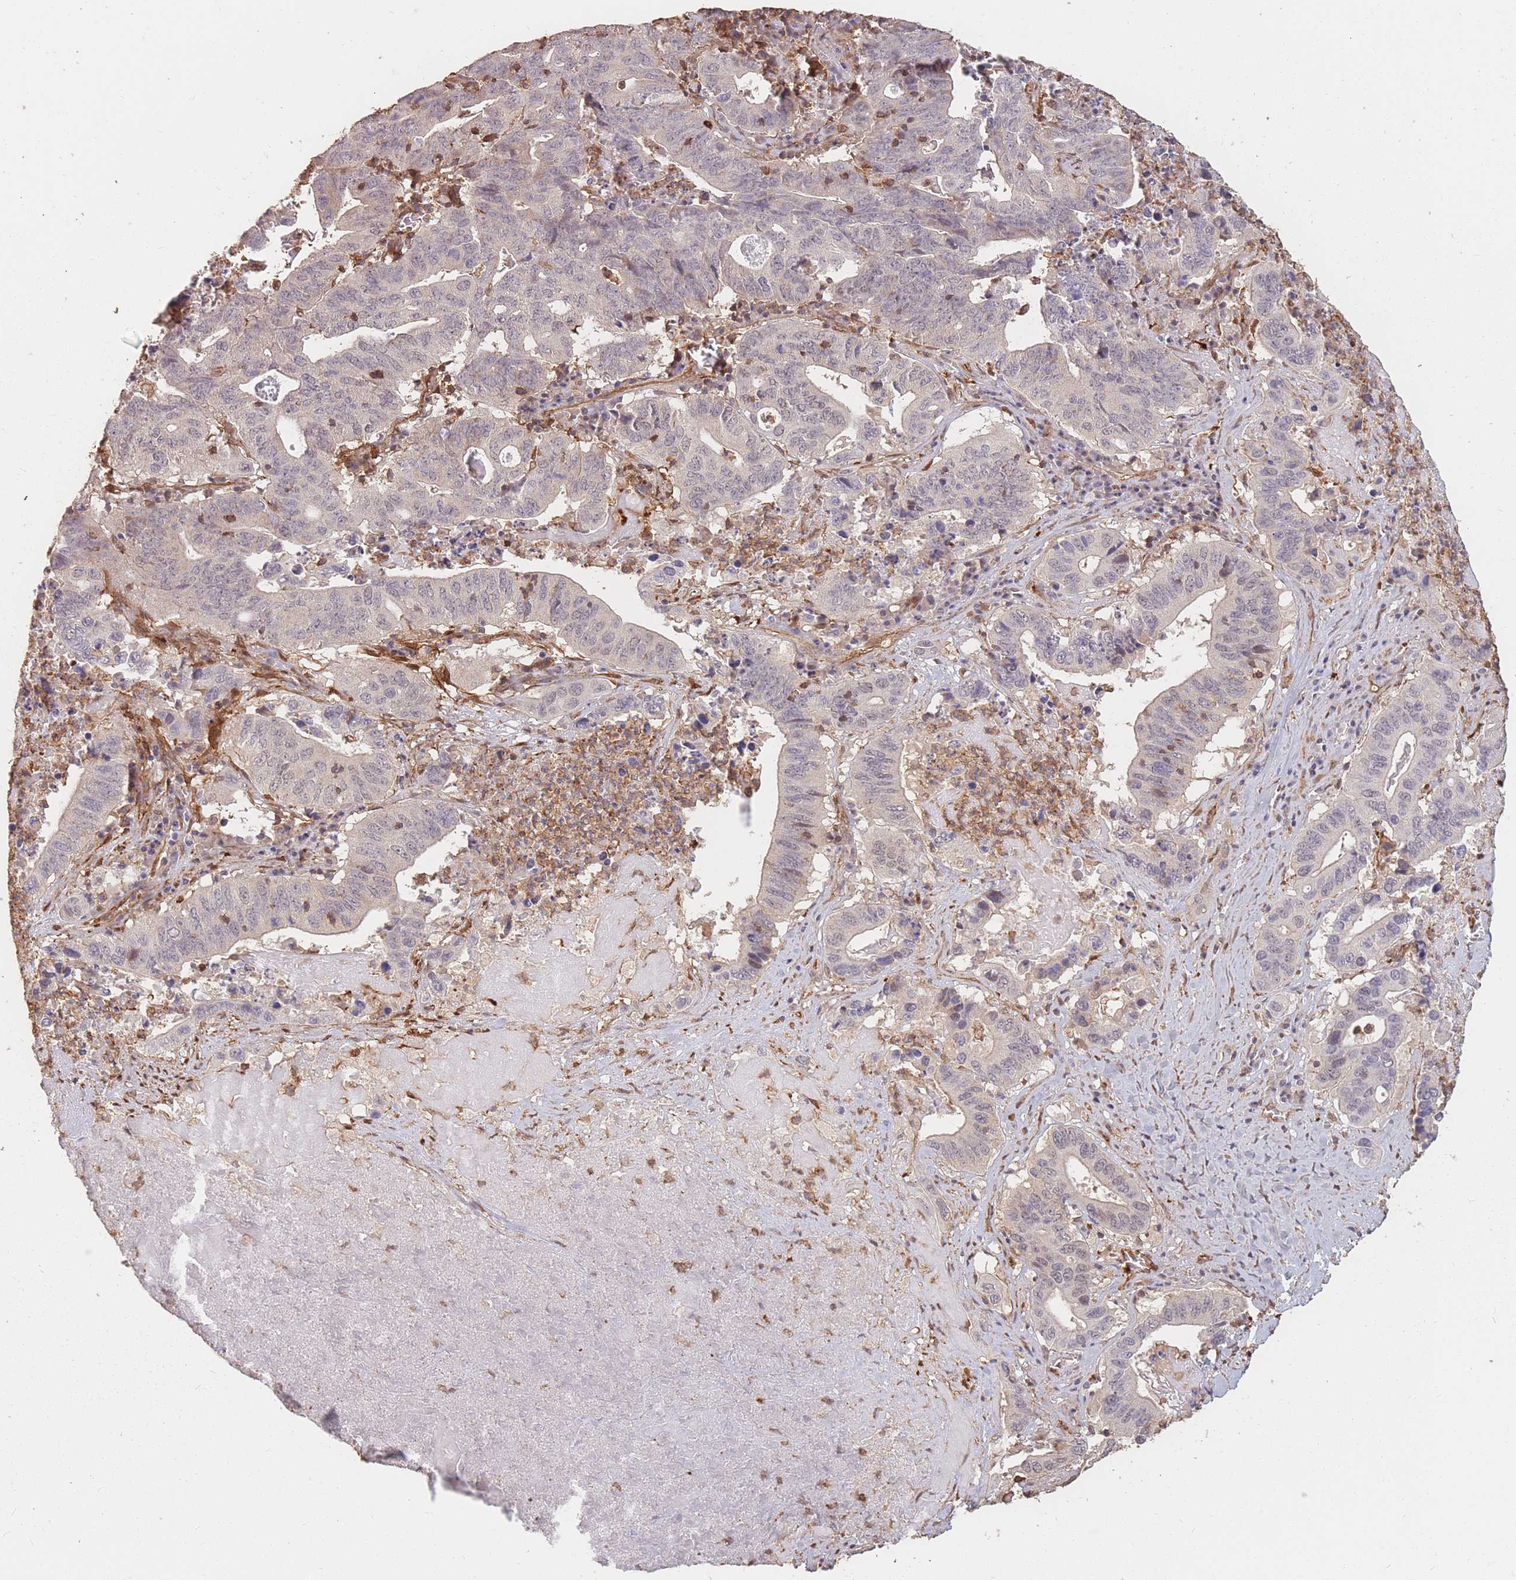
{"staining": {"intensity": "negative", "quantity": "none", "location": "none"}, "tissue": "lung cancer", "cell_type": "Tumor cells", "image_type": "cancer", "snomed": [{"axis": "morphology", "description": "Adenocarcinoma, NOS"}, {"axis": "topography", "description": "Lung"}], "caption": "The immunohistochemistry (IHC) micrograph has no significant expression in tumor cells of lung adenocarcinoma tissue.", "gene": "PLS3", "patient": {"sex": "female", "age": 60}}